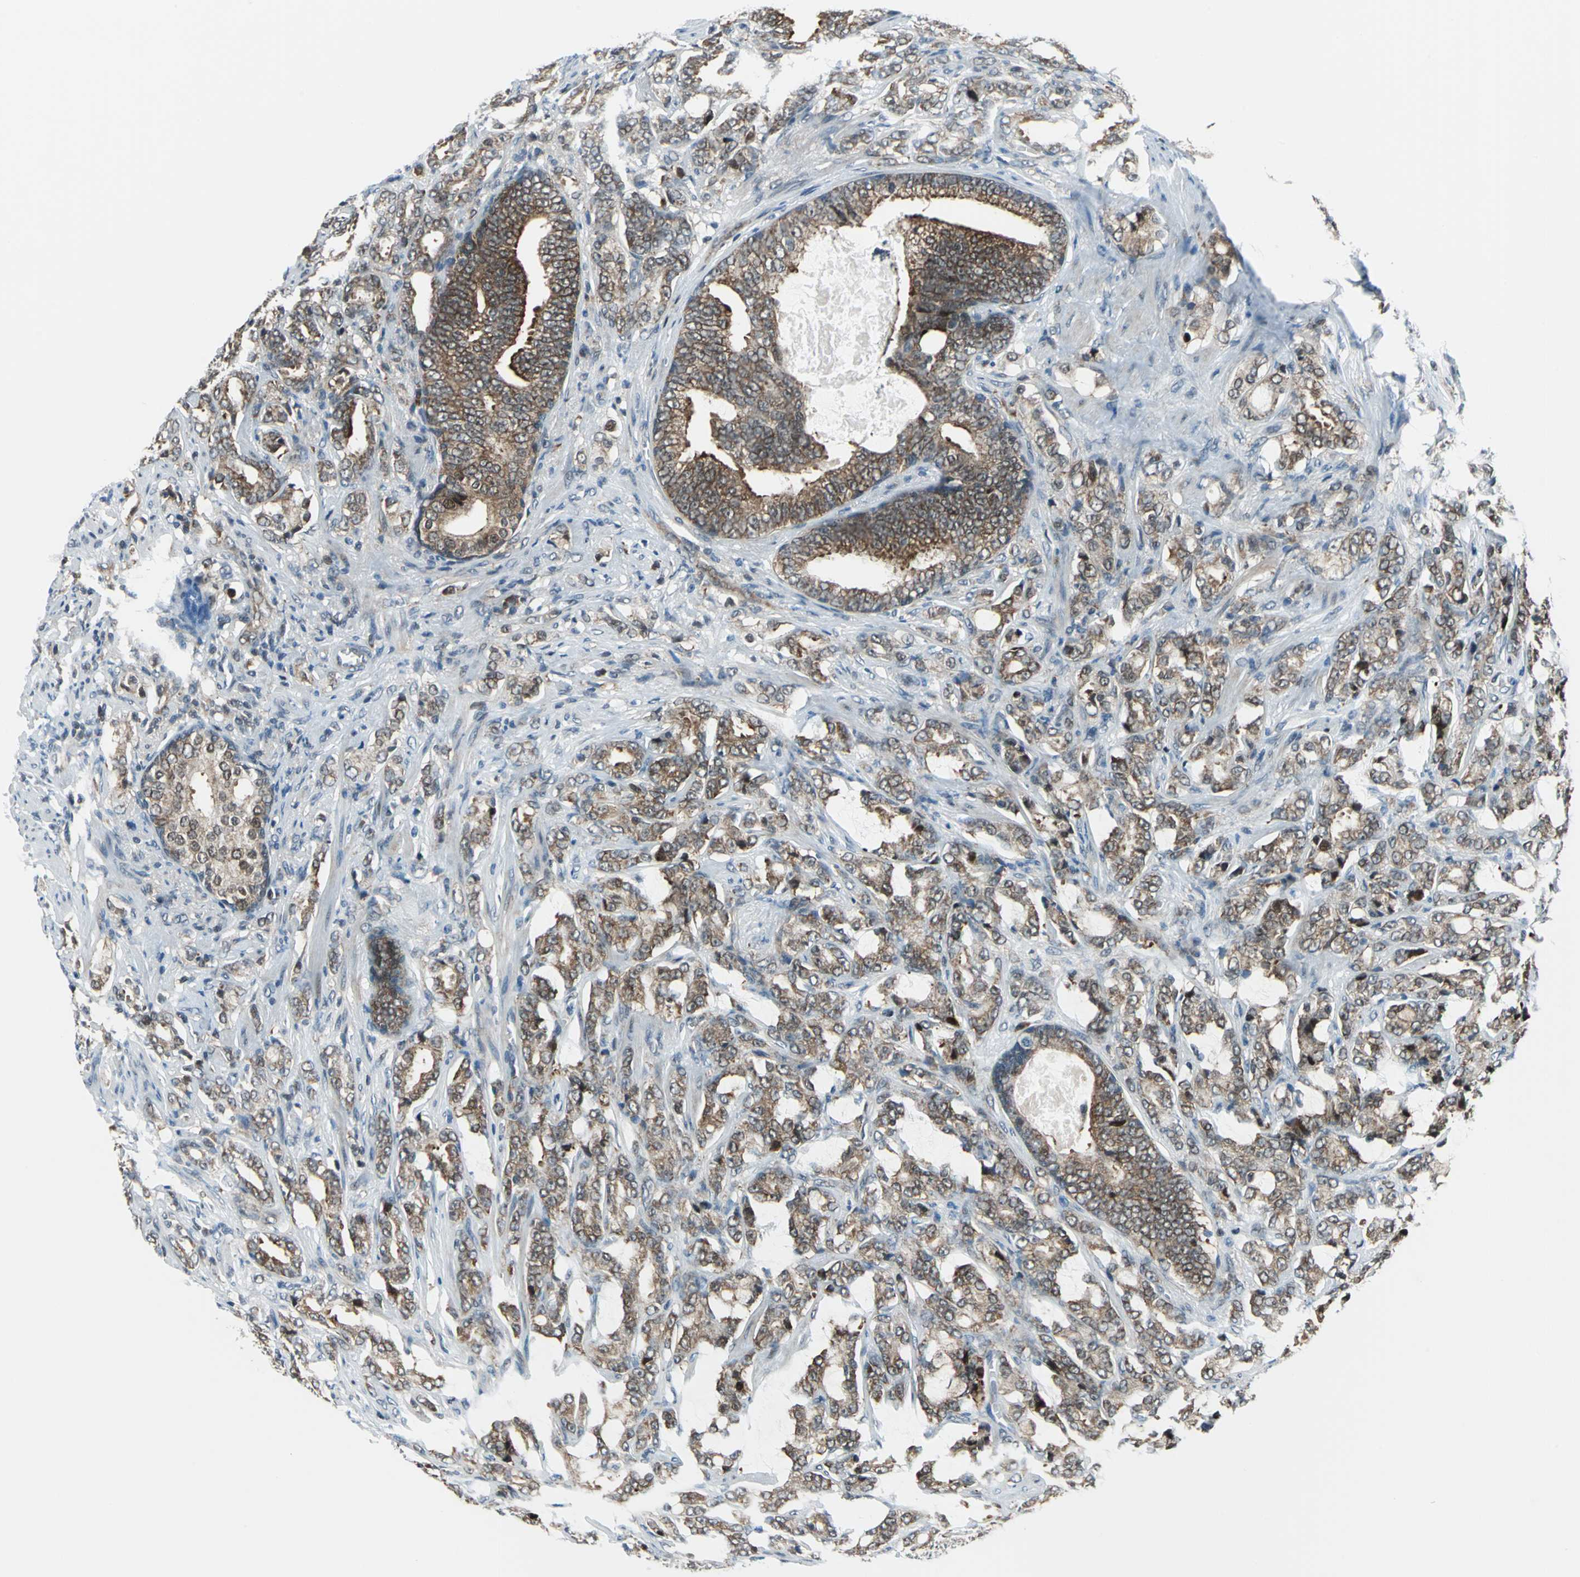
{"staining": {"intensity": "moderate", "quantity": ">75%", "location": "cytoplasmic/membranous,nuclear"}, "tissue": "prostate cancer", "cell_type": "Tumor cells", "image_type": "cancer", "snomed": [{"axis": "morphology", "description": "Adenocarcinoma, Low grade"}, {"axis": "topography", "description": "Prostate"}], "caption": "This micrograph displays IHC staining of human prostate cancer (low-grade adenocarcinoma), with medium moderate cytoplasmic/membranous and nuclear positivity in about >75% of tumor cells.", "gene": "POLR3K", "patient": {"sex": "male", "age": 58}}